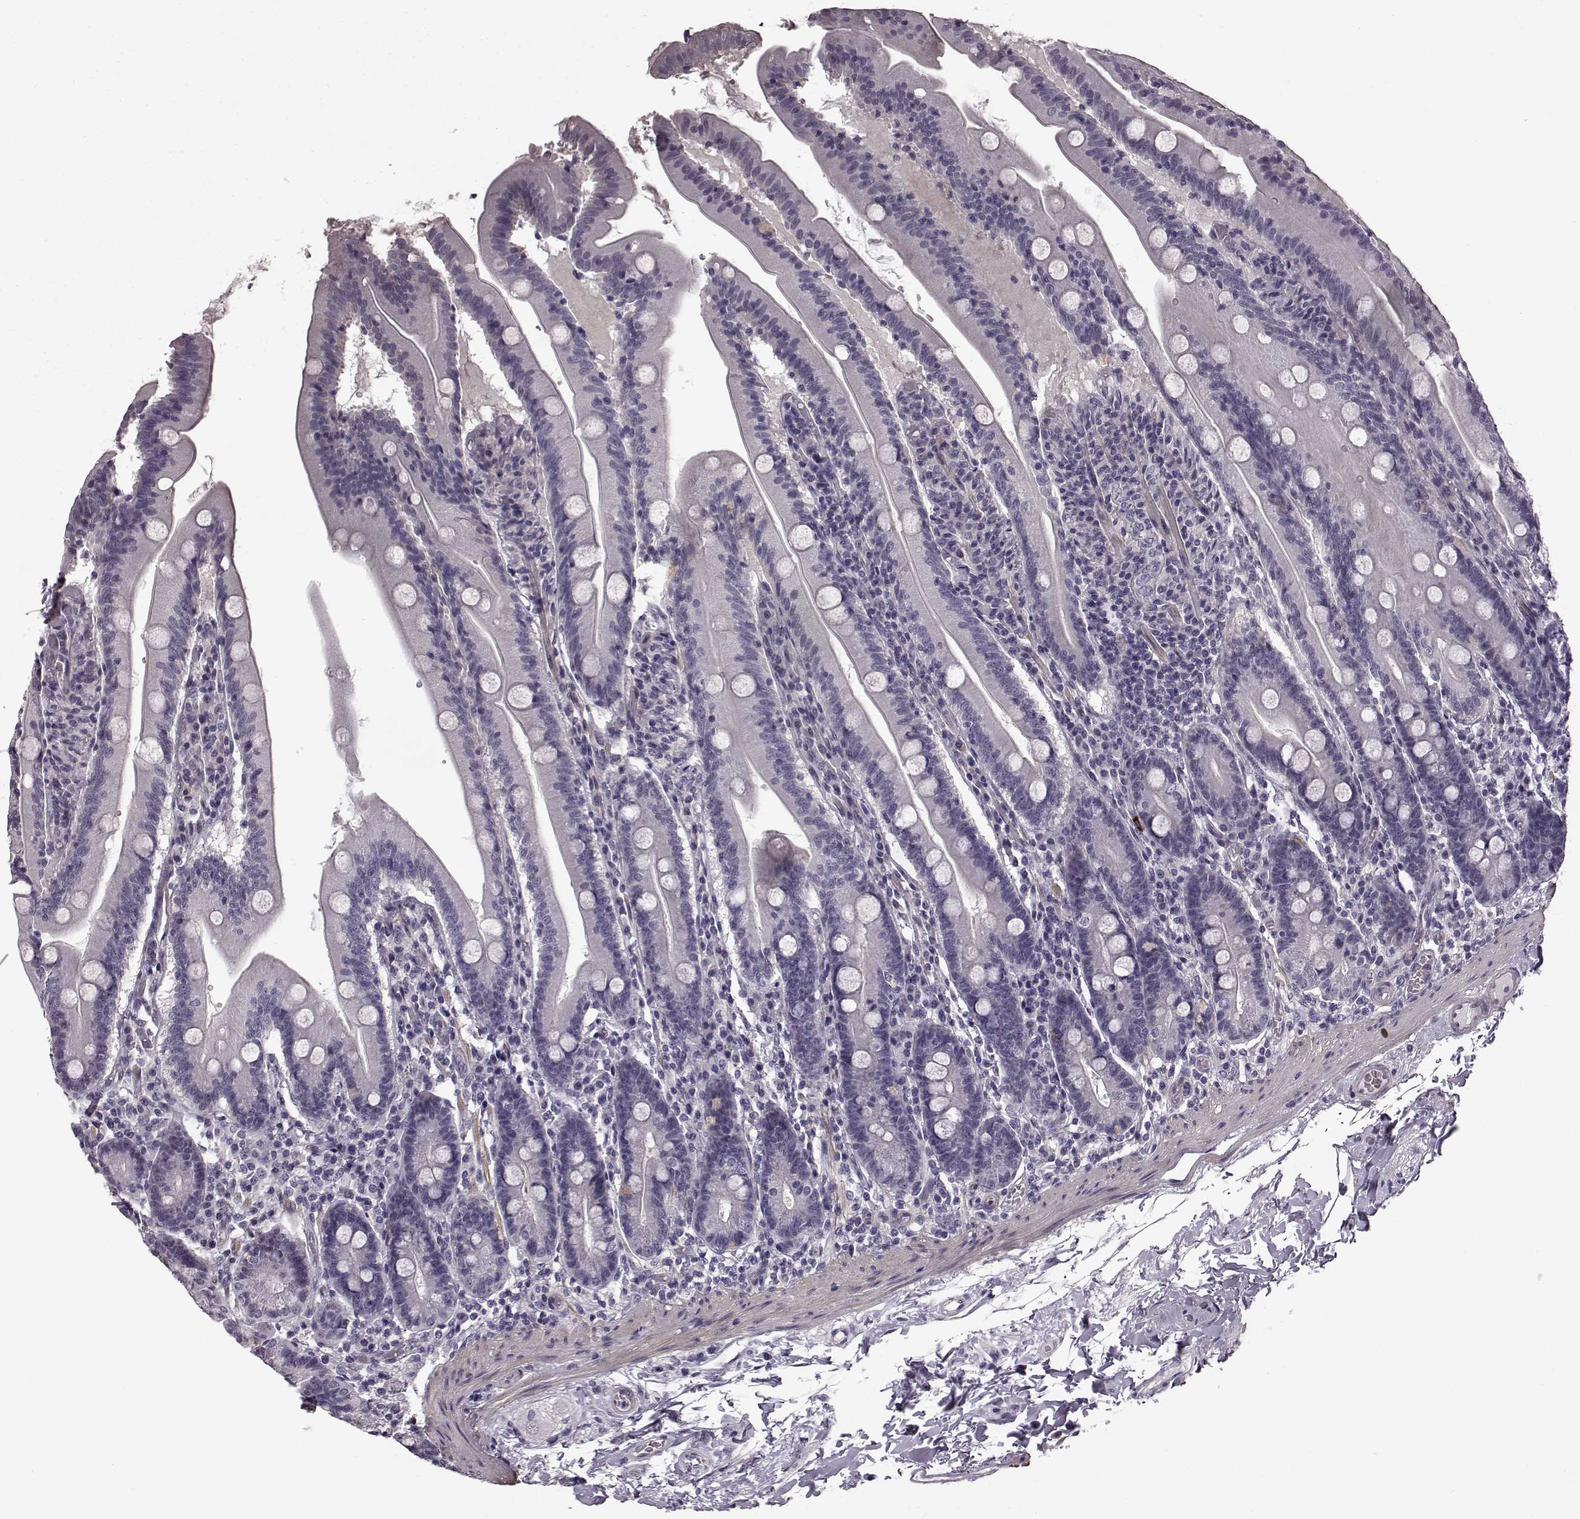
{"staining": {"intensity": "negative", "quantity": "none", "location": "none"}, "tissue": "small intestine", "cell_type": "Glandular cells", "image_type": "normal", "snomed": [{"axis": "morphology", "description": "Normal tissue, NOS"}, {"axis": "topography", "description": "Small intestine"}], "caption": "DAB immunohistochemical staining of normal human small intestine exhibits no significant staining in glandular cells. (DAB (3,3'-diaminobenzidine) immunohistochemistry (IHC) visualized using brightfield microscopy, high magnification).", "gene": "SLCO3A1", "patient": {"sex": "male", "age": 37}}